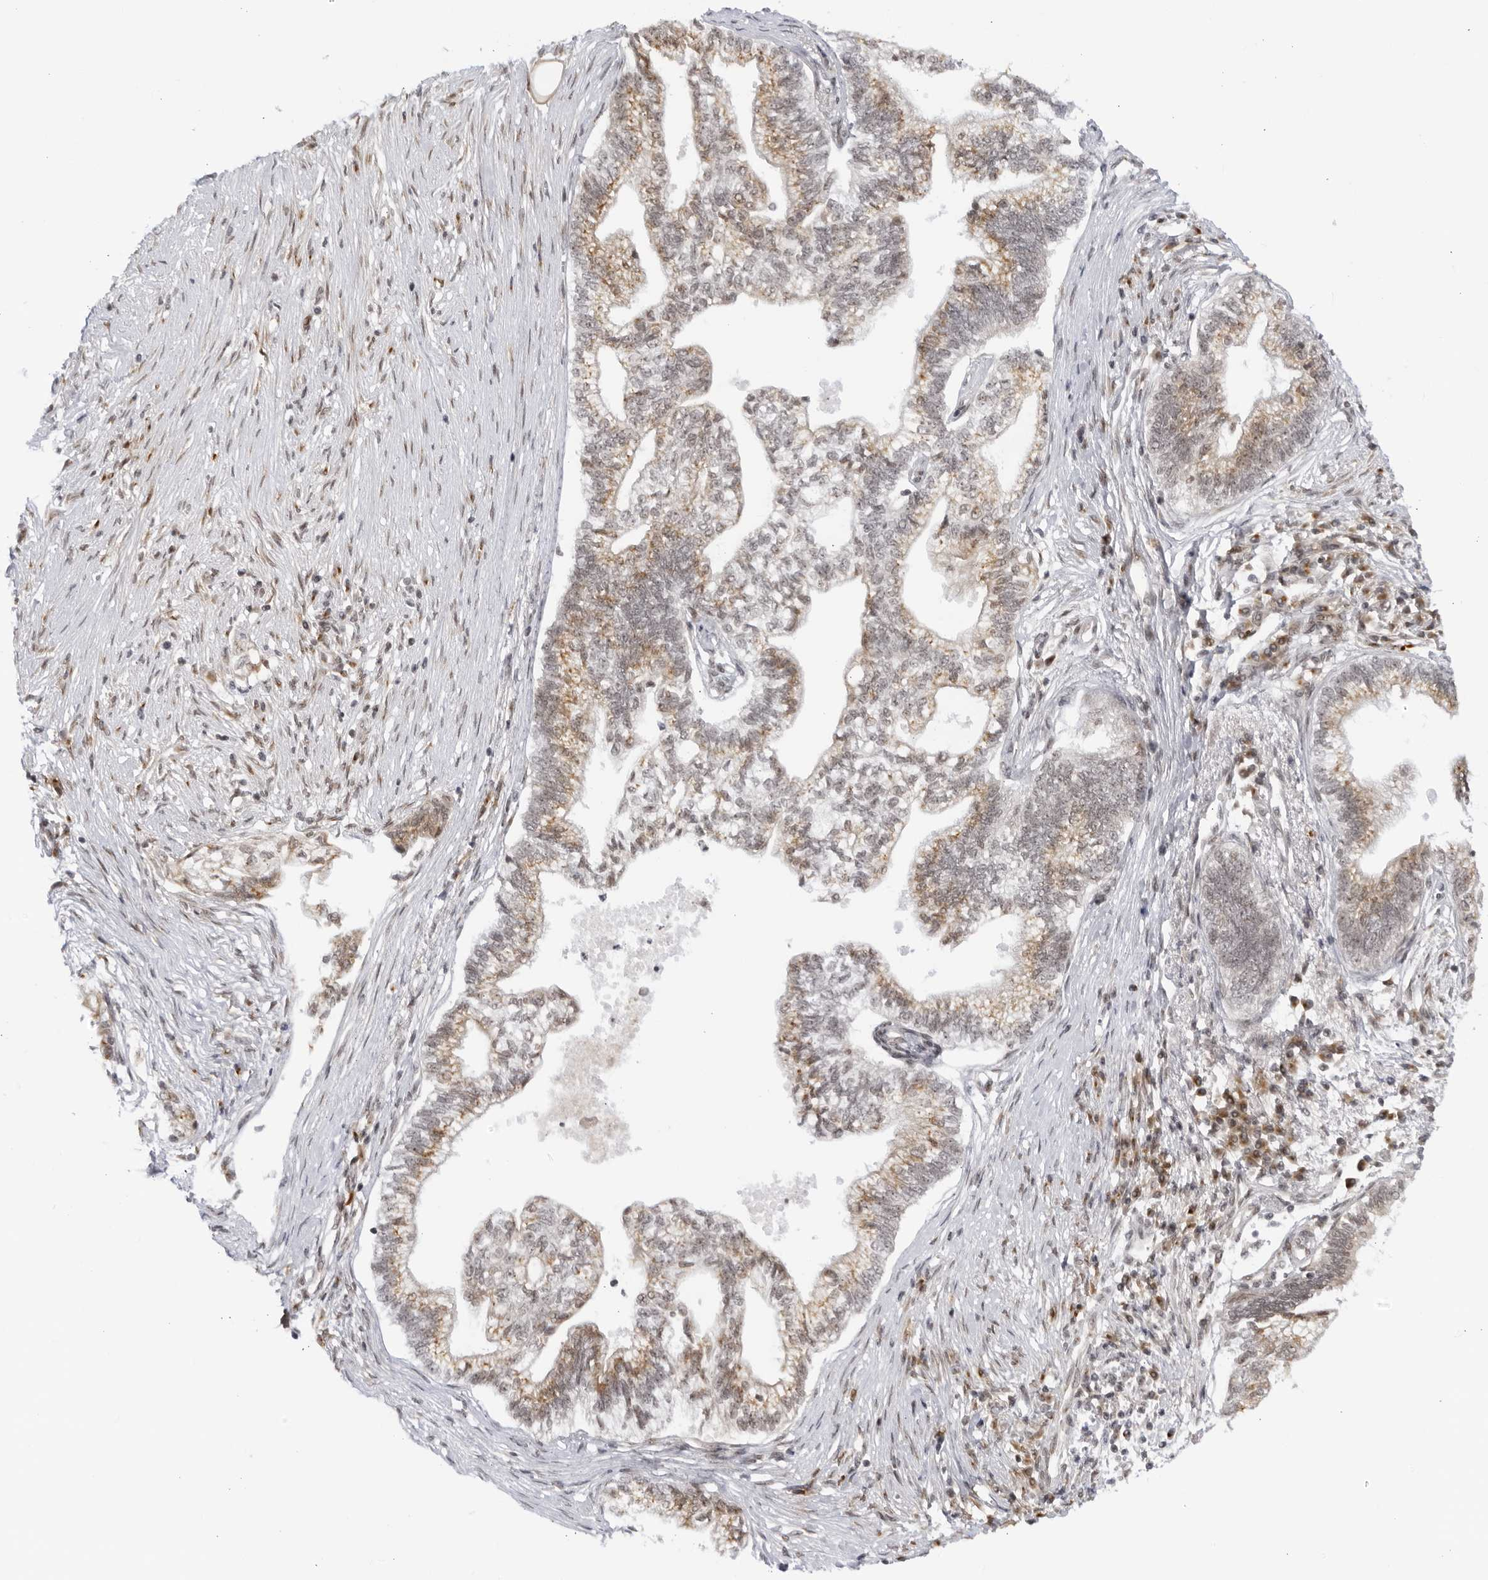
{"staining": {"intensity": "weak", "quantity": "25%-75%", "location": "cytoplasmic/membranous,nuclear"}, "tissue": "pancreatic cancer", "cell_type": "Tumor cells", "image_type": "cancer", "snomed": [{"axis": "morphology", "description": "Adenocarcinoma, NOS"}, {"axis": "topography", "description": "Pancreas"}], "caption": "Tumor cells demonstrate weak cytoplasmic/membranous and nuclear staining in approximately 25%-75% of cells in adenocarcinoma (pancreatic).", "gene": "RASGEF1C", "patient": {"sex": "male", "age": 72}}